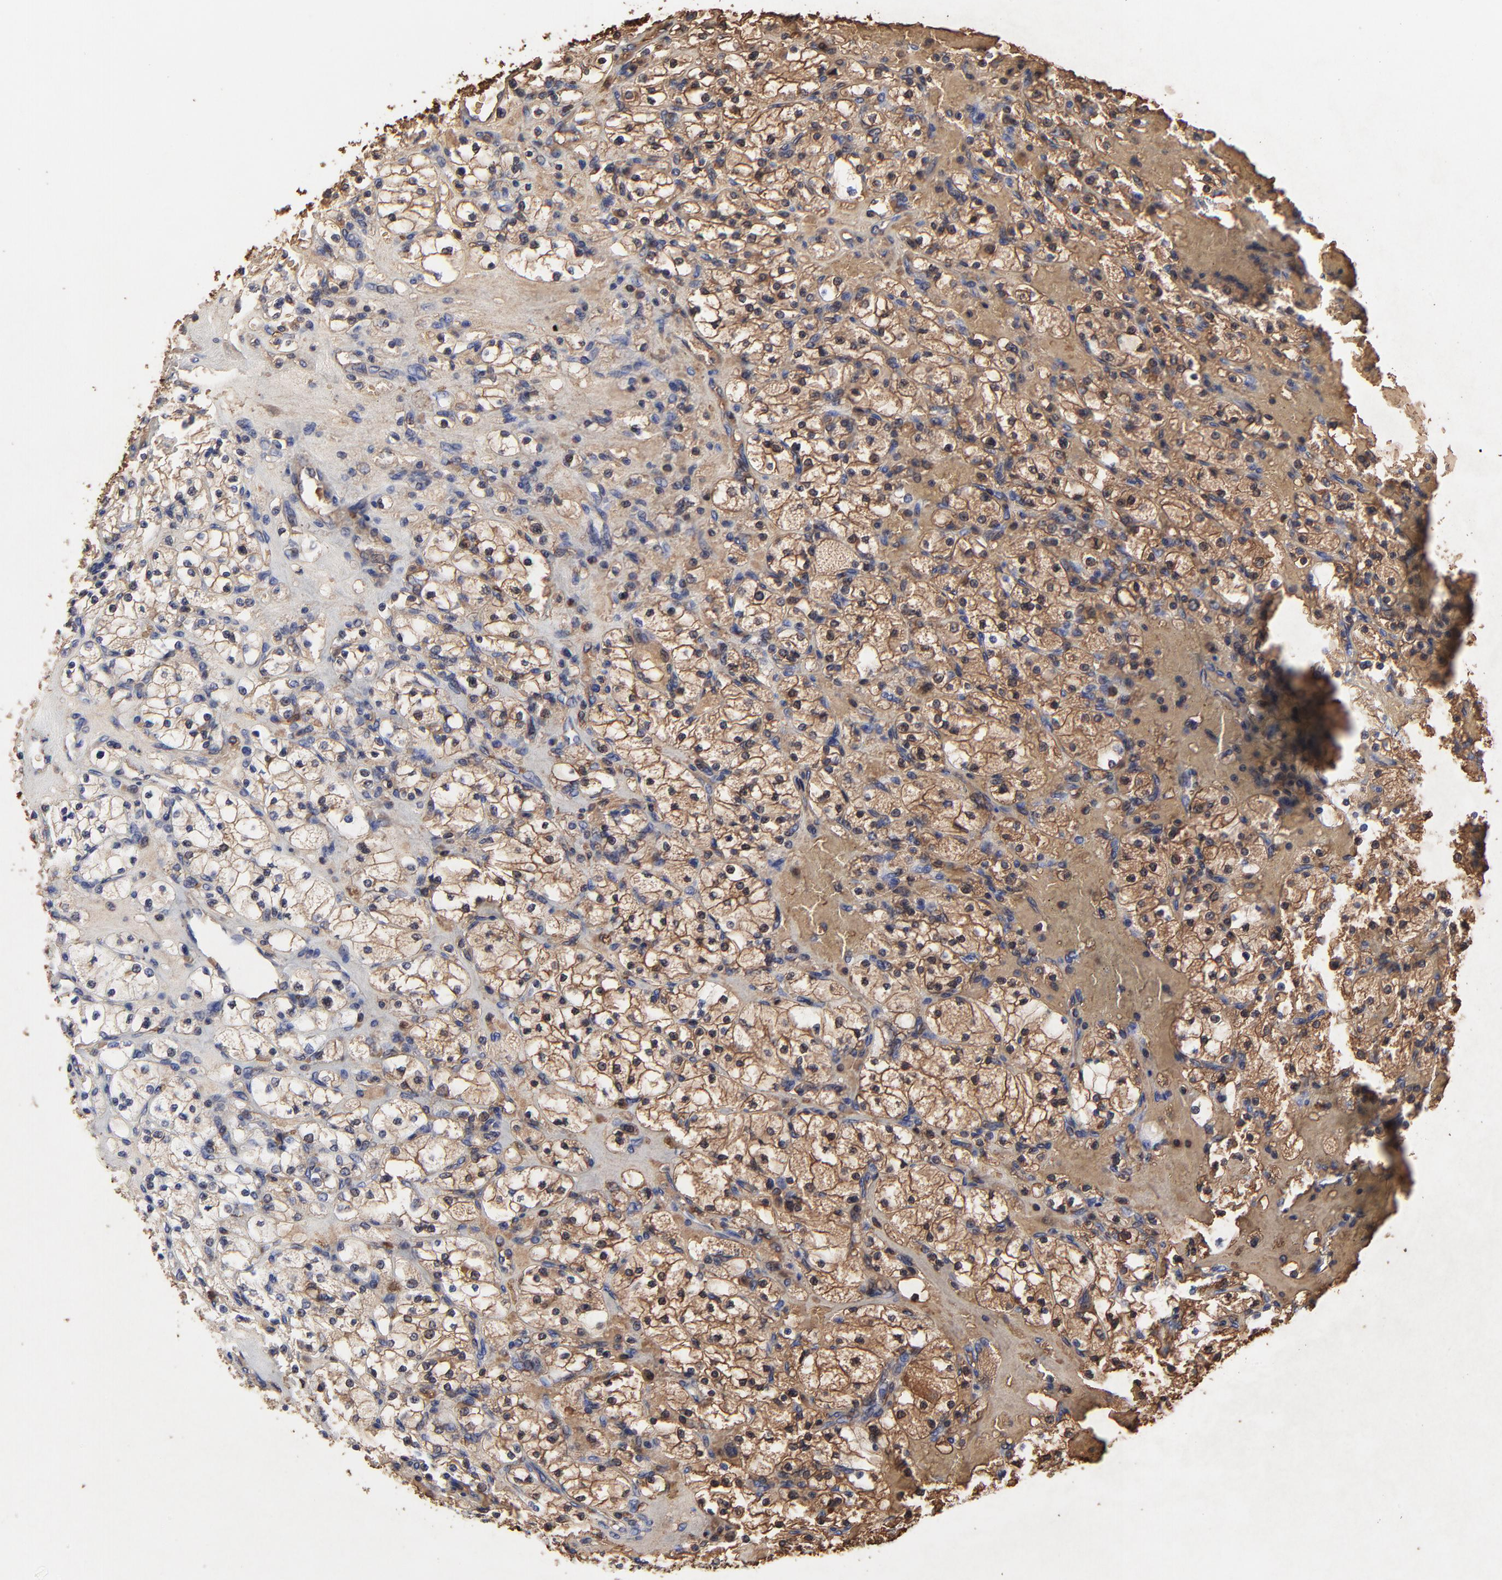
{"staining": {"intensity": "moderate", "quantity": ">75%", "location": "cytoplasmic/membranous"}, "tissue": "renal cancer", "cell_type": "Tumor cells", "image_type": "cancer", "snomed": [{"axis": "morphology", "description": "Adenocarcinoma, NOS"}, {"axis": "topography", "description": "Kidney"}], "caption": "High-magnification brightfield microscopy of renal adenocarcinoma stained with DAB (brown) and counterstained with hematoxylin (blue). tumor cells exhibit moderate cytoplasmic/membranous expression is present in approximately>75% of cells. (IHC, brightfield microscopy, high magnification).", "gene": "PAG1", "patient": {"sex": "female", "age": 83}}